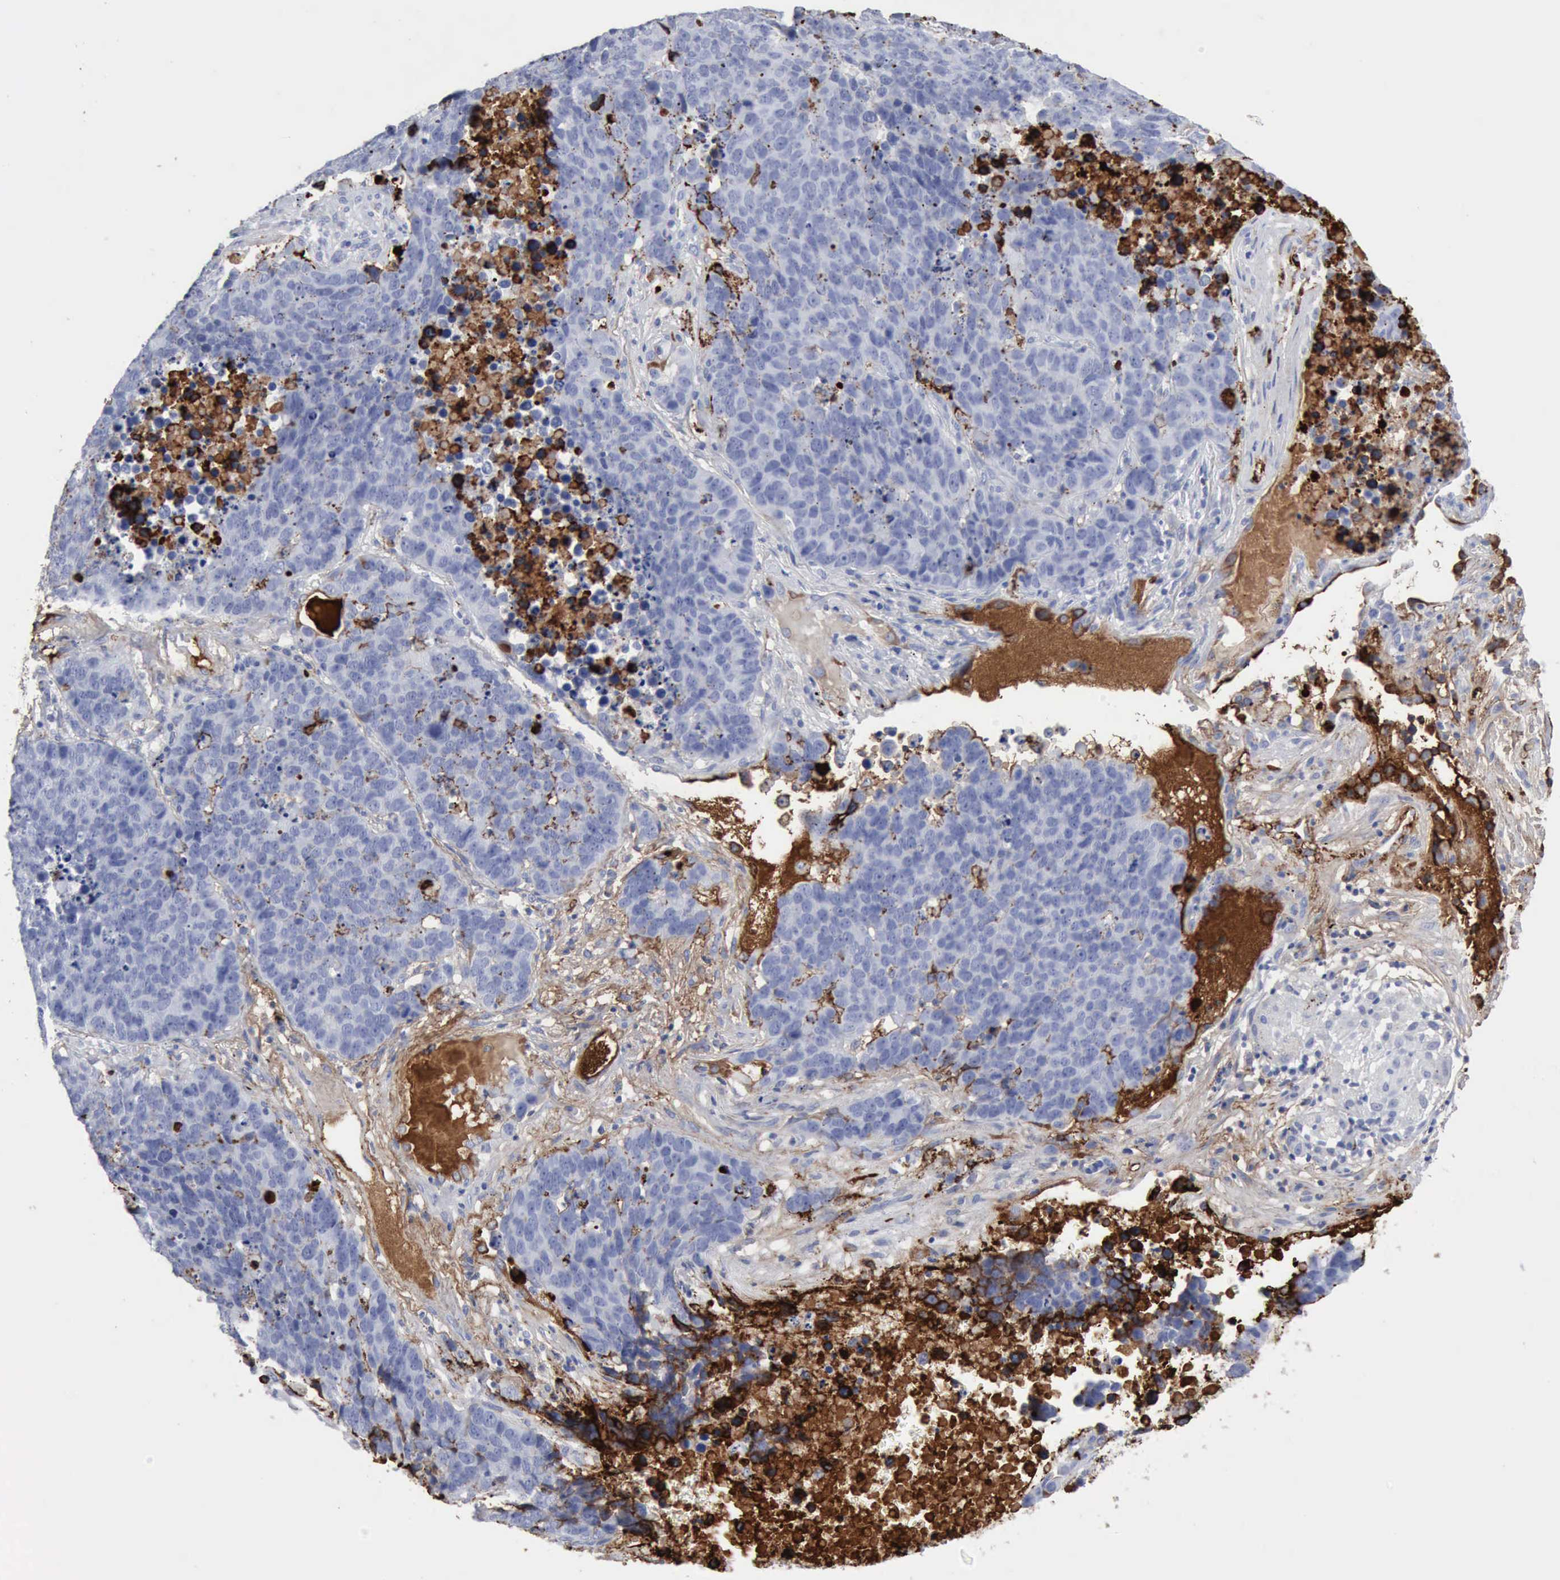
{"staining": {"intensity": "negative", "quantity": "none", "location": "none"}, "tissue": "lung cancer", "cell_type": "Tumor cells", "image_type": "cancer", "snomed": [{"axis": "morphology", "description": "Carcinoid, malignant, NOS"}, {"axis": "topography", "description": "Lung"}], "caption": "DAB immunohistochemical staining of lung cancer (malignant carcinoid) displays no significant positivity in tumor cells.", "gene": "C4BPA", "patient": {"sex": "male", "age": 60}}